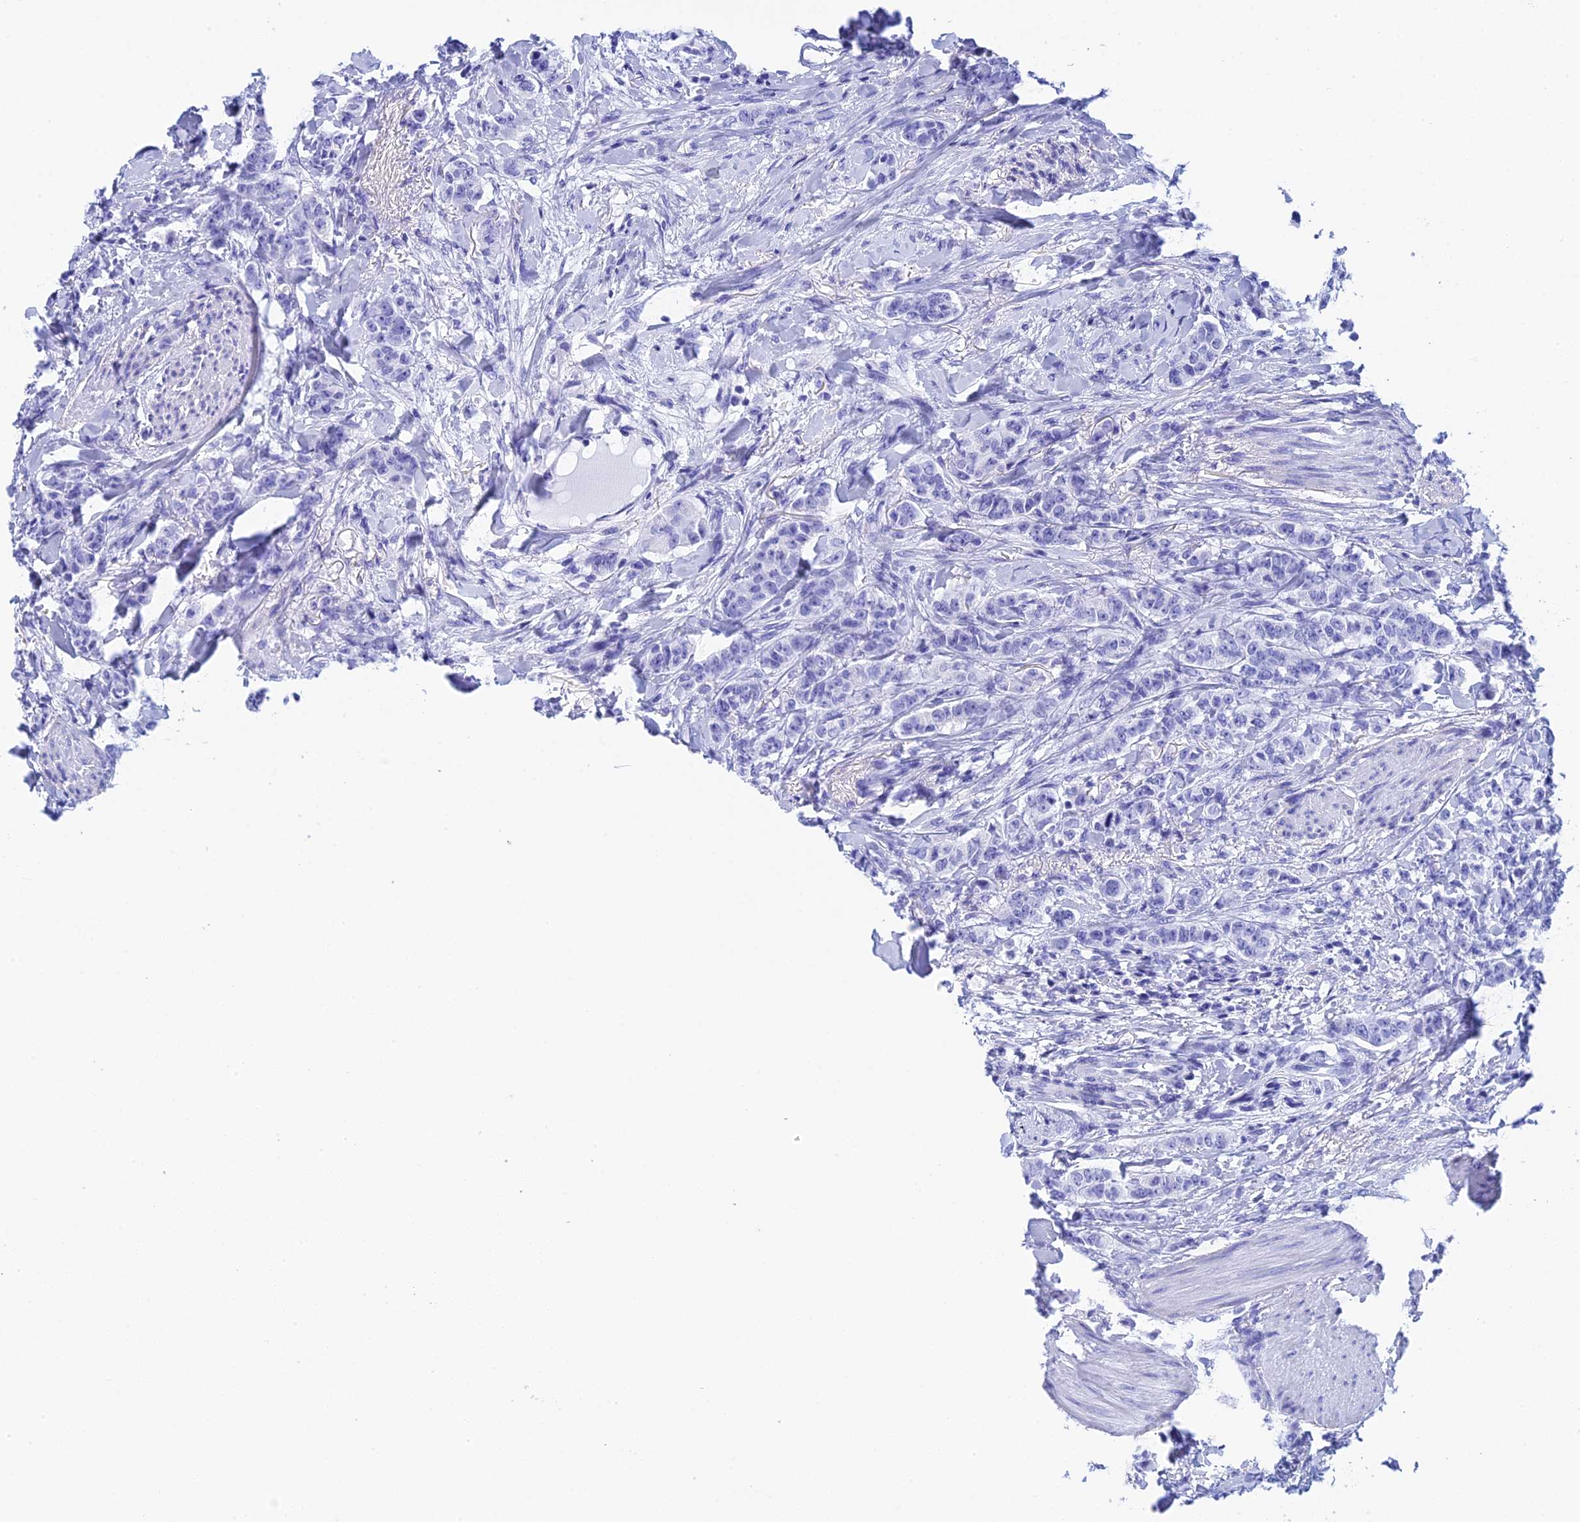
{"staining": {"intensity": "negative", "quantity": "none", "location": "none"}, "tissue": "breast cancer", "cell_type": "Tumor cells", "image_type": "cancer", "snomed": [{"axis": "morphology", "description": "Duct carcinoma"}, {"axis": "topography", "description": "Breast"}], "caption": "Immunohistochemical staining of human breast cancer reveals no significant staining in tumor cells.", "gene": "TEX101", "patient": {"sex": "female", "age": 40}}